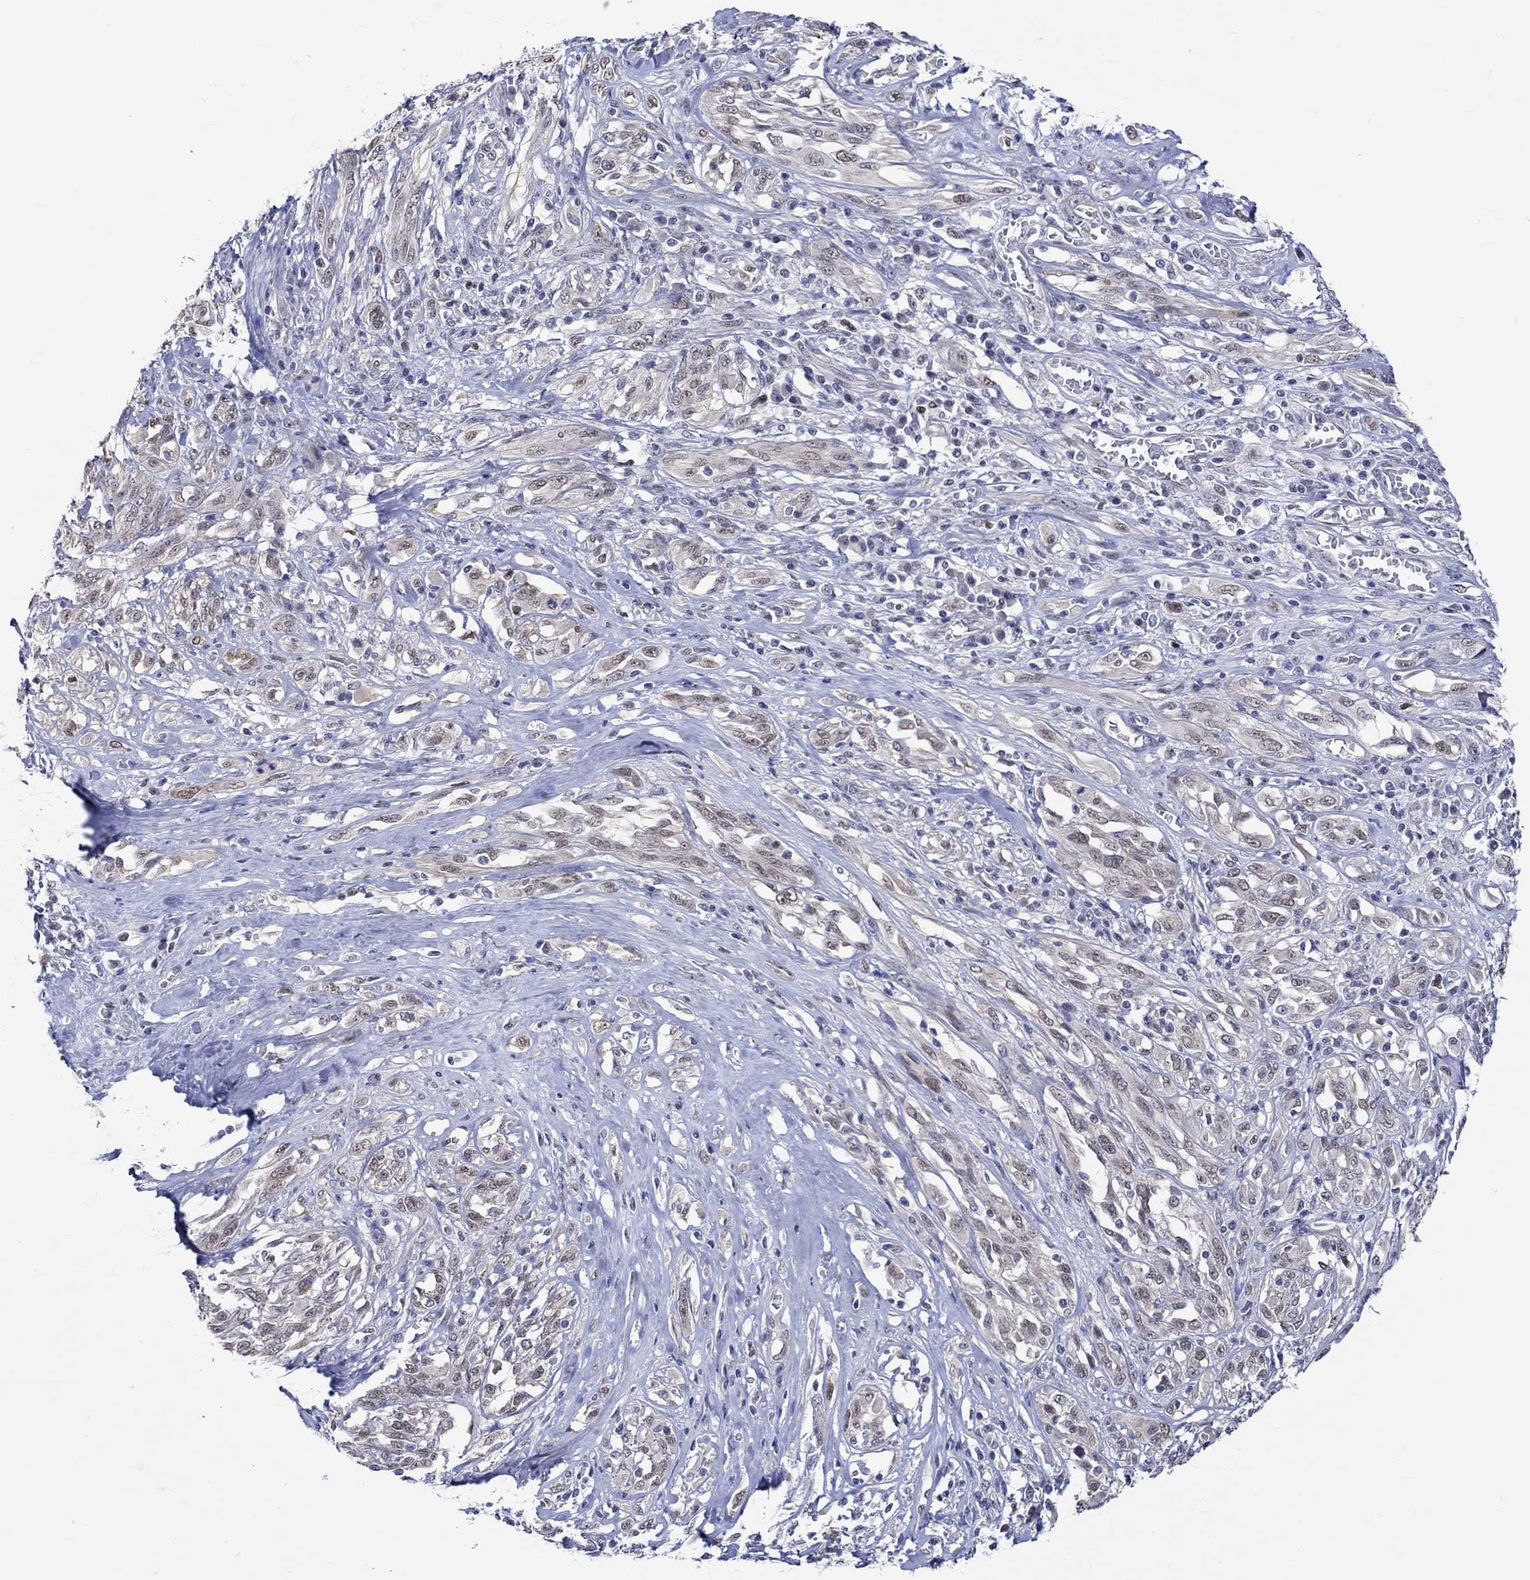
{"staining": {"intensity": "moderate", "quantity": "<25%", "location": "nuclear"}, "tissue": "melanoma", "cell_type": "Tumor cells", "image_type": "cancer", "snomed": [{"axis": "morphology", "description": "Malignant melanoma, NOS"}, {"axis": "topography", "description": "Skin"}], "caption": "The image reveals immunohistochemical staining of malignant melanoma. There is moderate nuclear positivity is appreciated in approximately <25% of tumor cells. The staining was performed using DAB, with brown indicating positive protein expression. Nuclei are stained blue with hematoxylin.", "gene": "E2F8", "patient": {"sex": "female", "age": 91}}